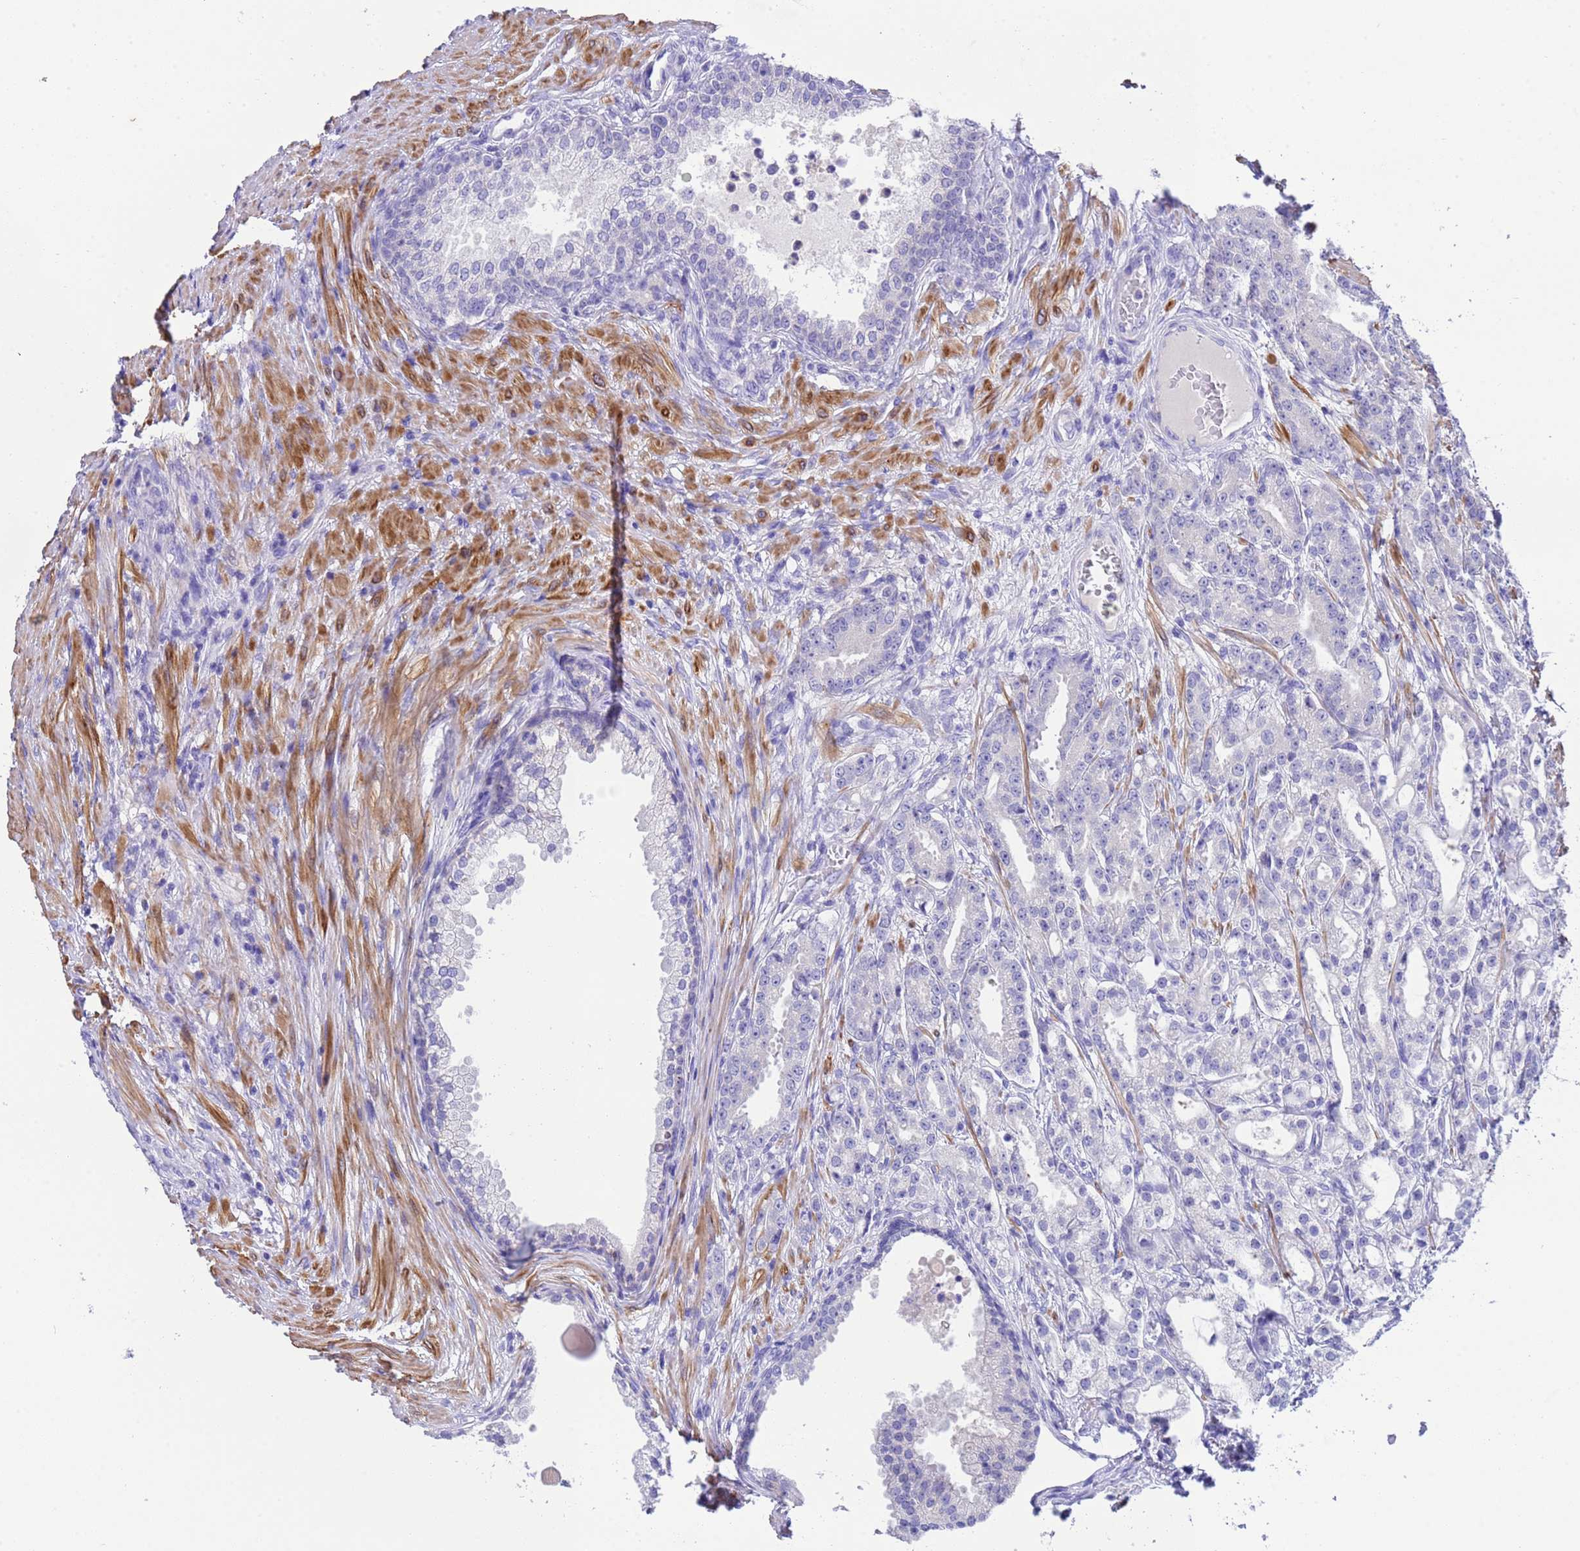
{"staining": {"intensity": "negative", "quantity": "none", "location": "none"}, "tissue": "prostate cancer", "cell_type": "Tumor cells", "image_type": "cancer", "snomed": [{"axis": "morphology", "description": "Adenocarcinoma, High grade"}, {"axis": "topography", "description": "Prostate"}], "caption": "This is an IHC micrograph of prostate adenocarcinoma (high-grade). There is no positivity in tumor cells.", "gene": "USP38", "patient": {"sex": "male", "age": 69}}